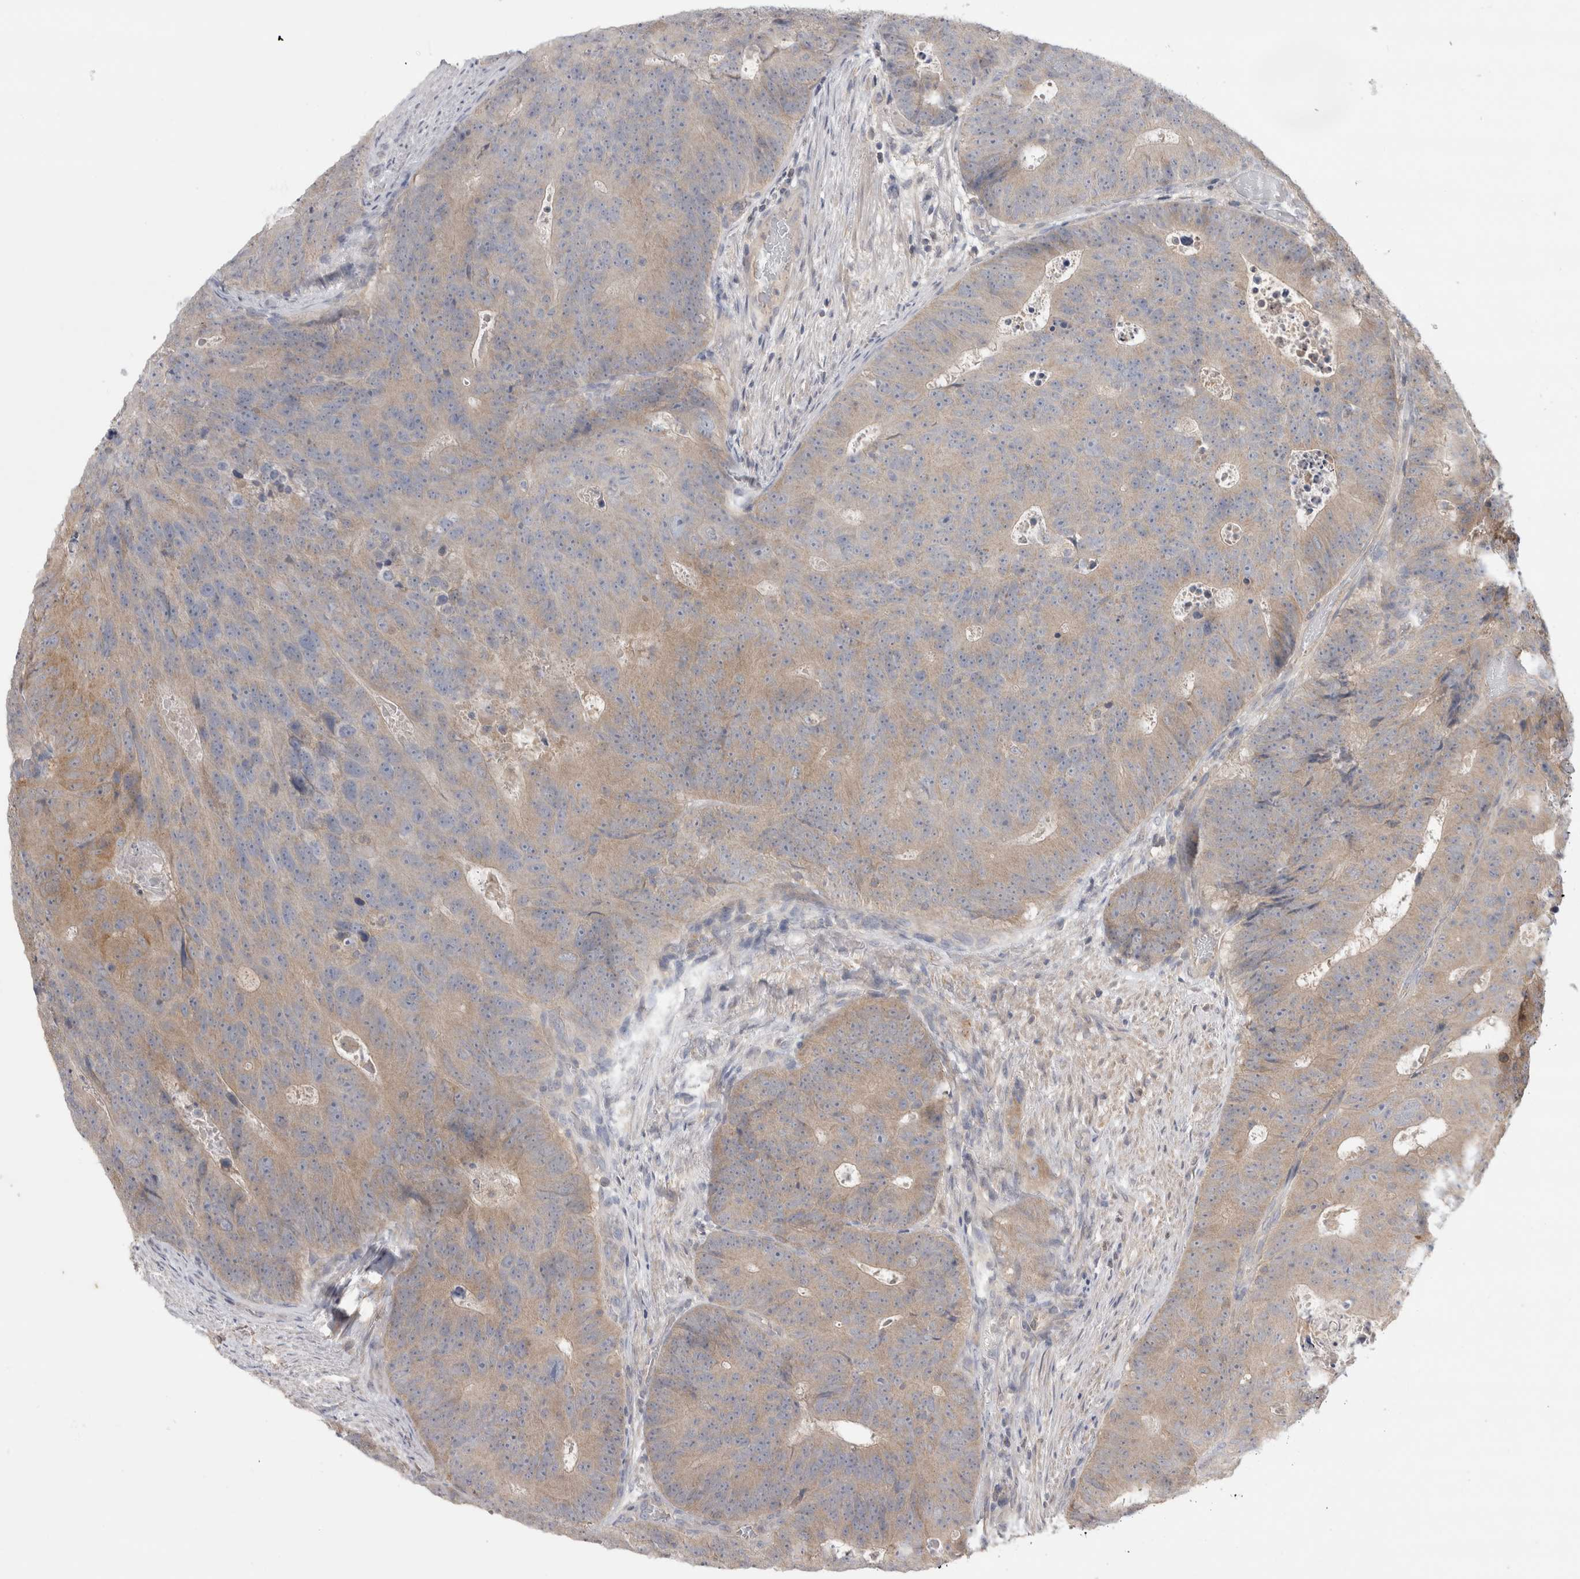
{"staining": {"intensity": "weak", "quantity": ">75%", "location": "cytoplasmic/membranous"}, "tissue": "colorectal cancer", "cell_type": "Tumor cells", "image_type": "cancer", "snomed": [{"axis": "morphology", "description": "Adenocarcinoma, NOS"}, {"axis": "topography", "description": "Colon"}], "caption": "Brown immunohistochemical staining in colorectal cancer (adenocarcinoma) exhibits weak cytoplasmic/membranous staining in about >75% of tumor cells.", "gene": "SRD5A3", "patient": {"sex": "male", "age": 87}}